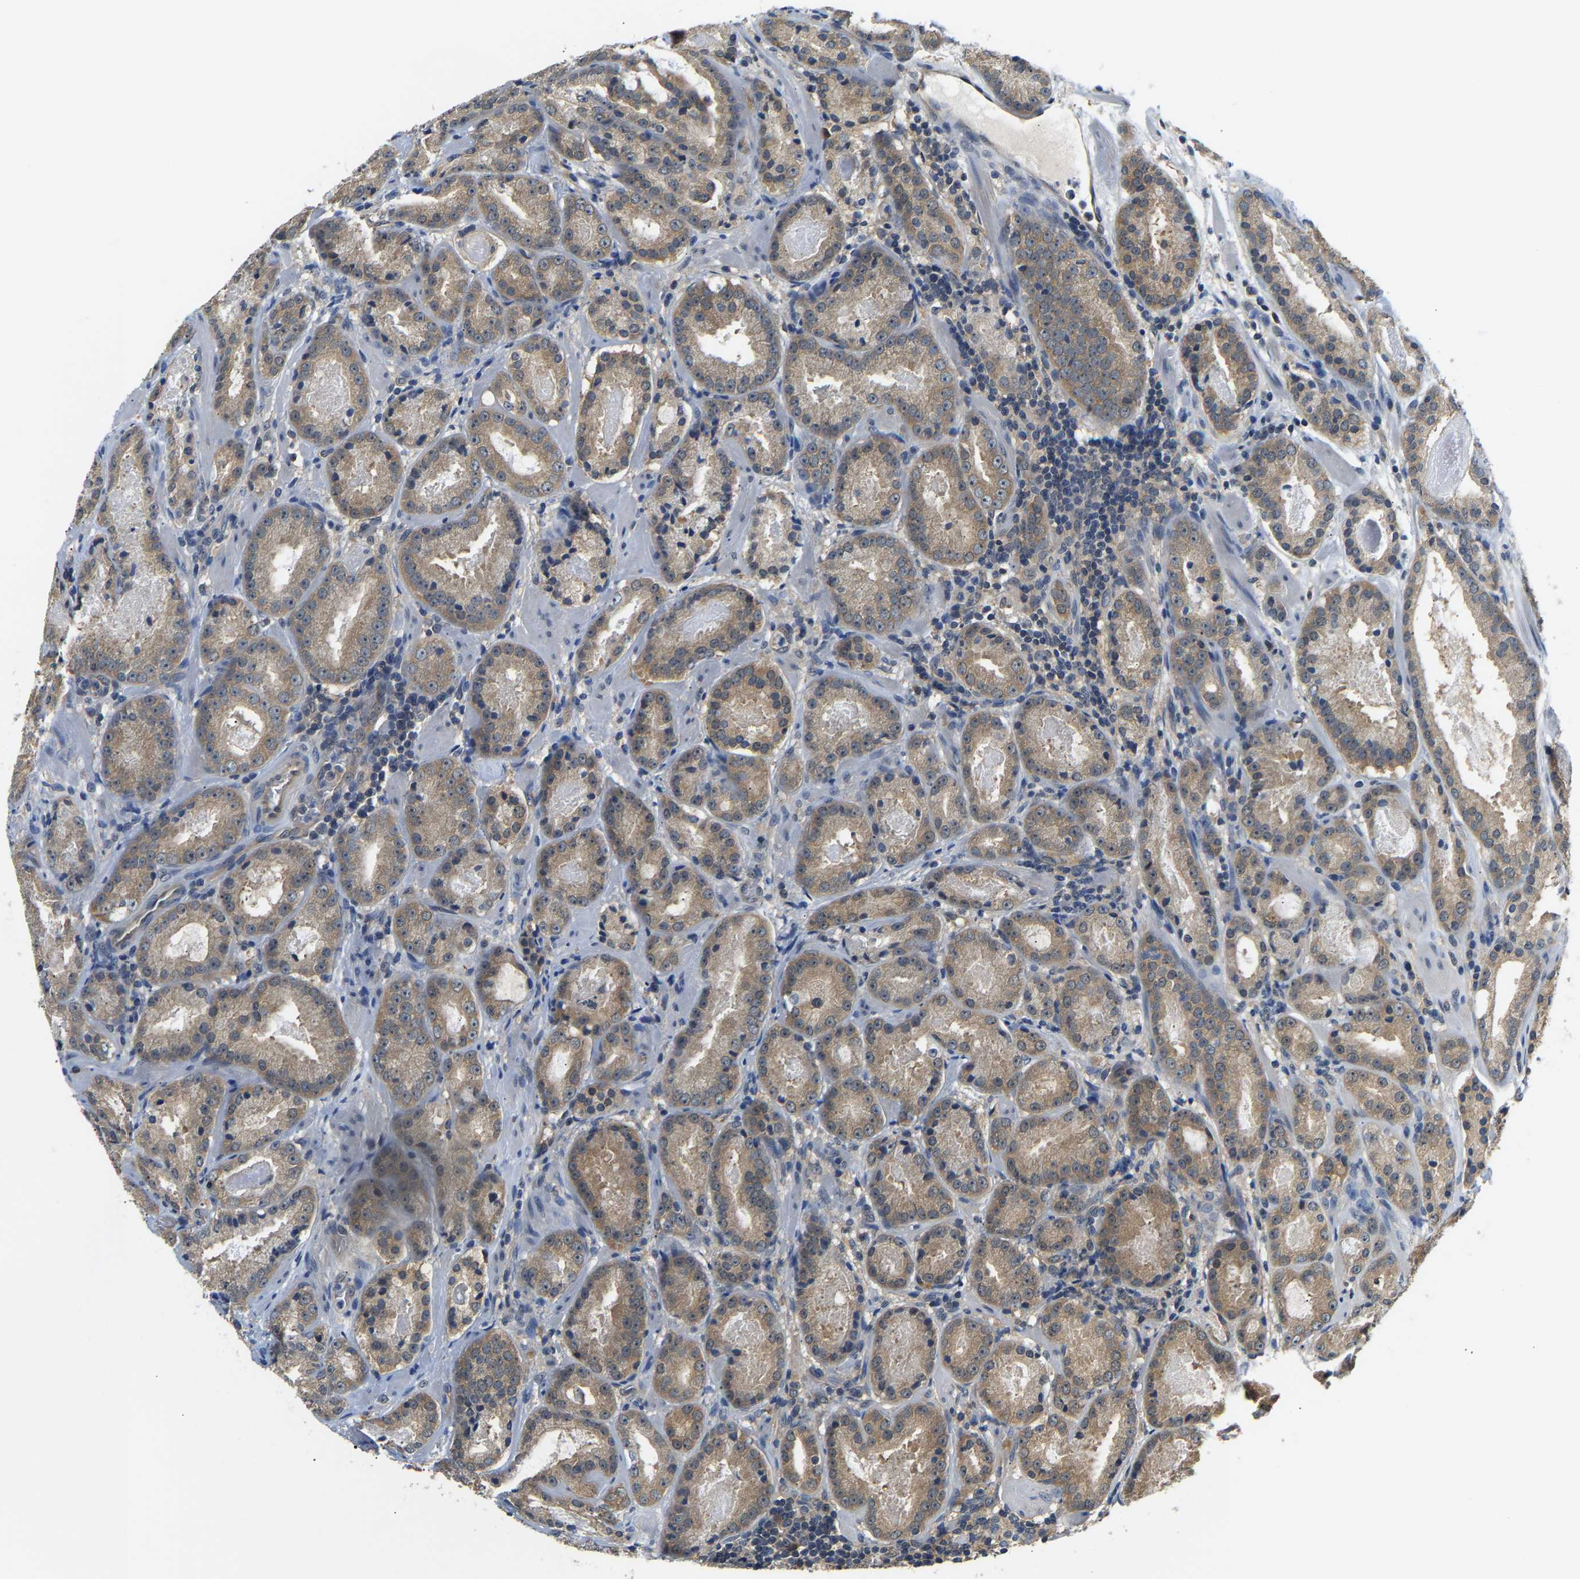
{"staining": {"intensity": "moderate", "quantity": ">75%", "location": "cytoplasmic/membranous"}, "tissue": "prostate cancer", "cell_type": "Tumor cells", "image_type": "cancer", "snomed": [{"axis": "morphology", "description": "Adenocarcinoma, Low grade"}, {"axis": "topography", "description": "Prostate"}], "caption": "A brown stain highlights moderate cytoplasmic/membranous expression of a protein in prostate adenocarcinoma (low-grade) tumor cells.", "gene": "ARHGEF12", "patient": {"sex": "male", "age": 69}}